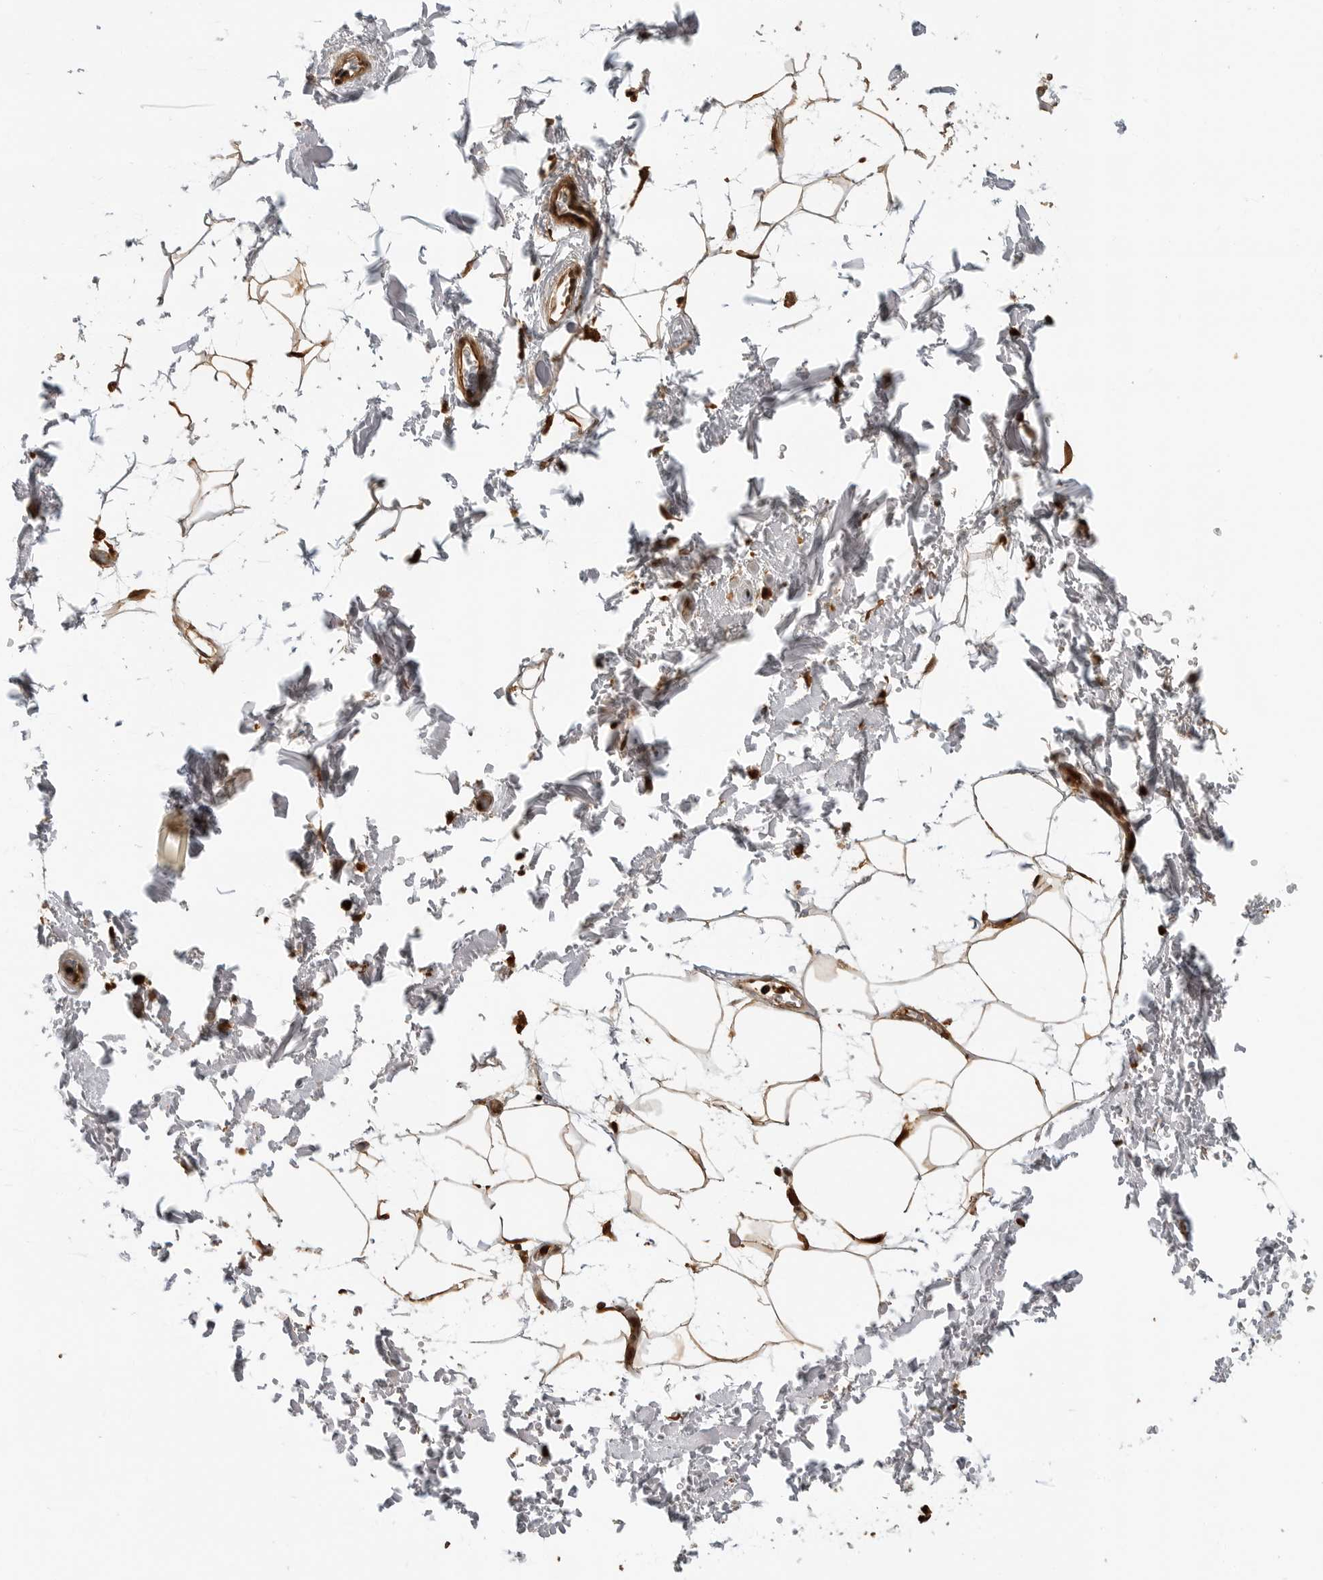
{"staining": {"intensity": "moderate", "quantity": ">75%", "location": "cytoplasmic/membranous,nuclear"}, "tissue": "adipose tissue", "cell_type": "Adipocytes", "image_type": "normal", "snomed": [{"axis": "morphology", "description": "Normal tissue, NOS"}, {"axis": "topography", "description": "Soft tissue"}], "caption": "Immunohistochemical staining of normal adipose tissue demonstrates moderate cytoplasmic/membranous,nuclear protein expression in about >75% of adipocytes.", "gene": "BMP2K", "patient": {"sex": "male", "age": 72}}